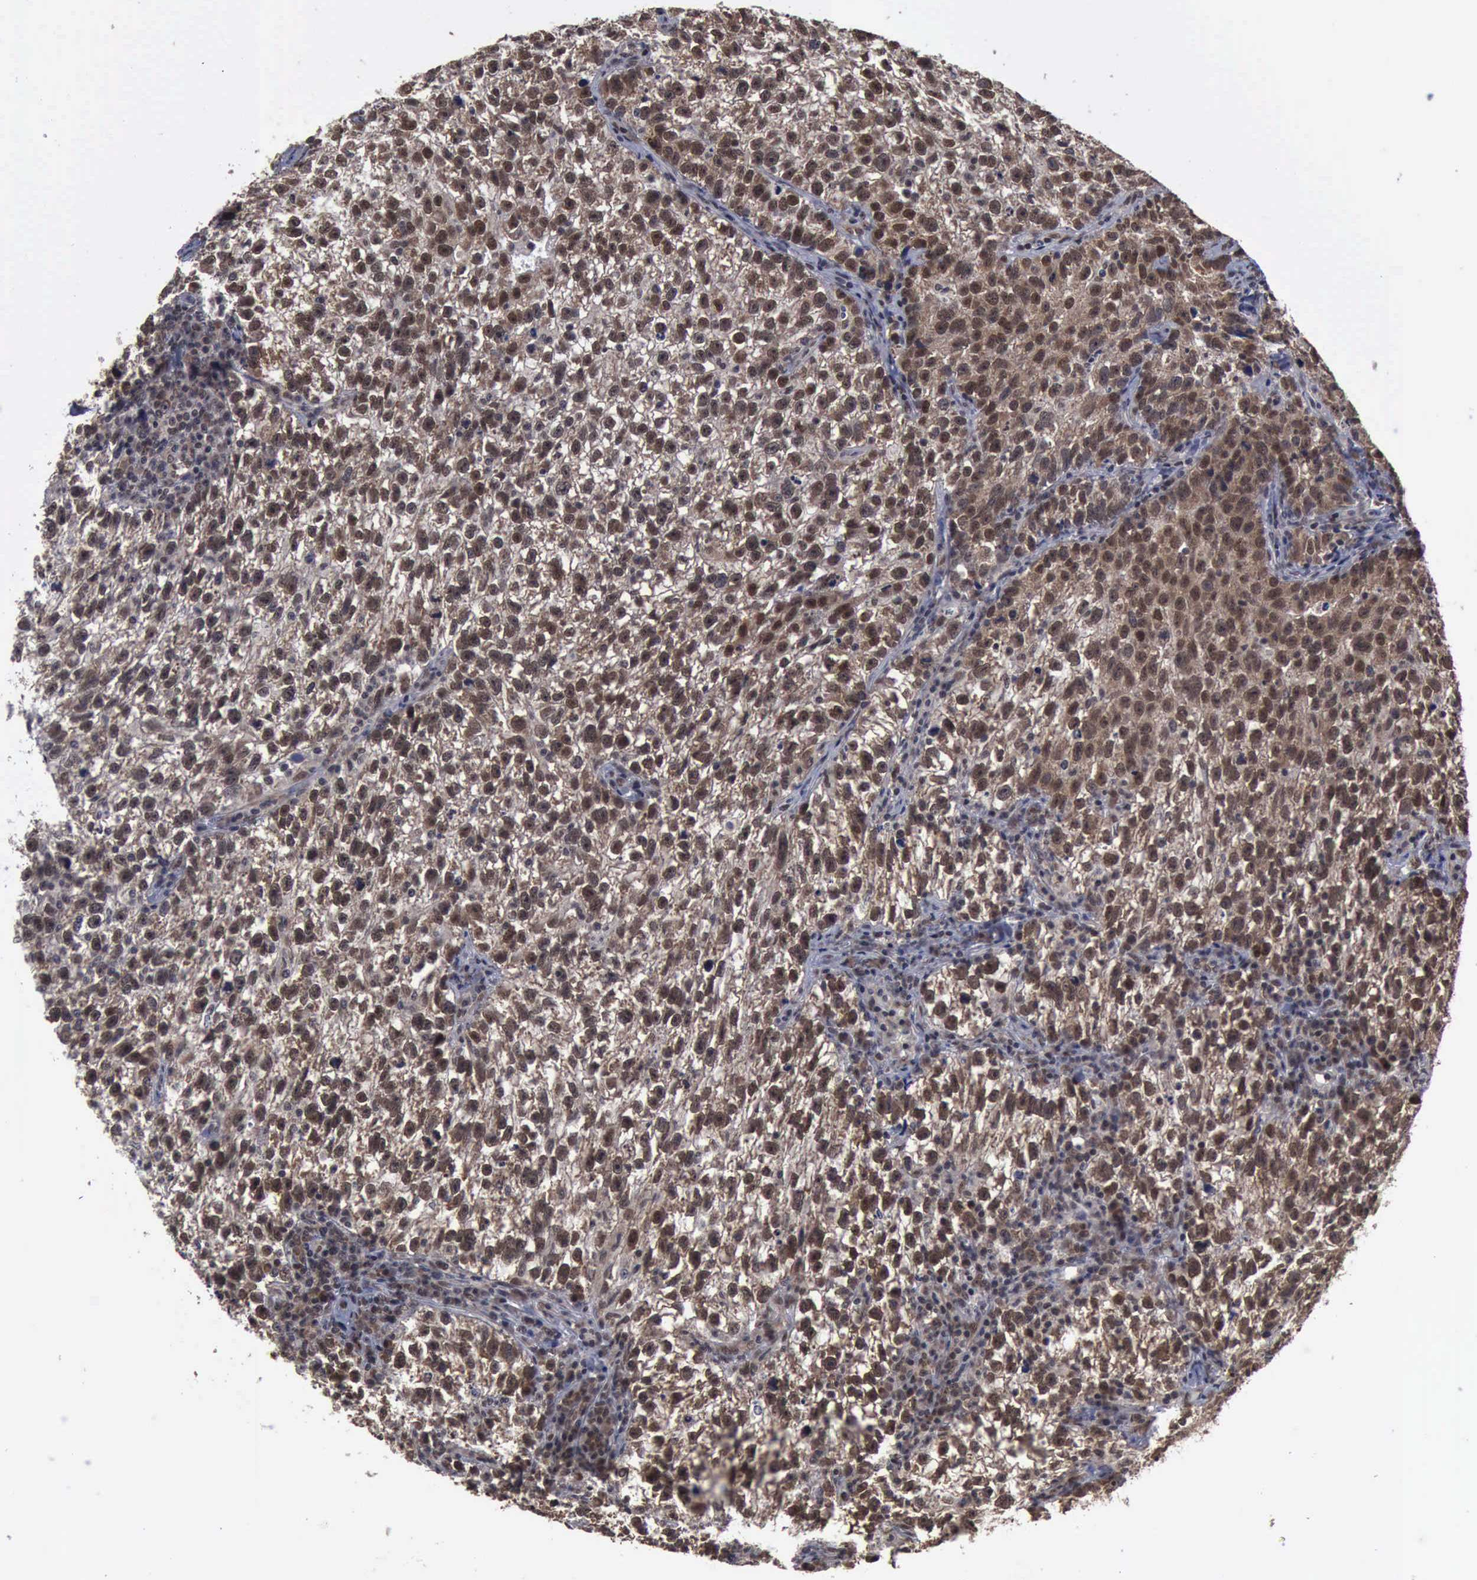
{"staining": {"intensity": "strong", "quantity": ">75%", "location": "cytoplasmic/membranous,nuclear"}, "tissue": "testis cancer", "cell_type": "Tumor cells", "image_type": "cancer", "snomed": [{"axis": "morphology", "description": "Seminoma, NOS"}, {"axis": "topography", "description": "Testis"}], "caption": "Immunohistochemical staining of human testis cancer (seminoma) demonstrates high levels of strong cytoplasmic/membranous and nuclear staining in about >75% of tumor cells.", "gene": "RTCB", "patient": {"sex": "male", "age": 38}}